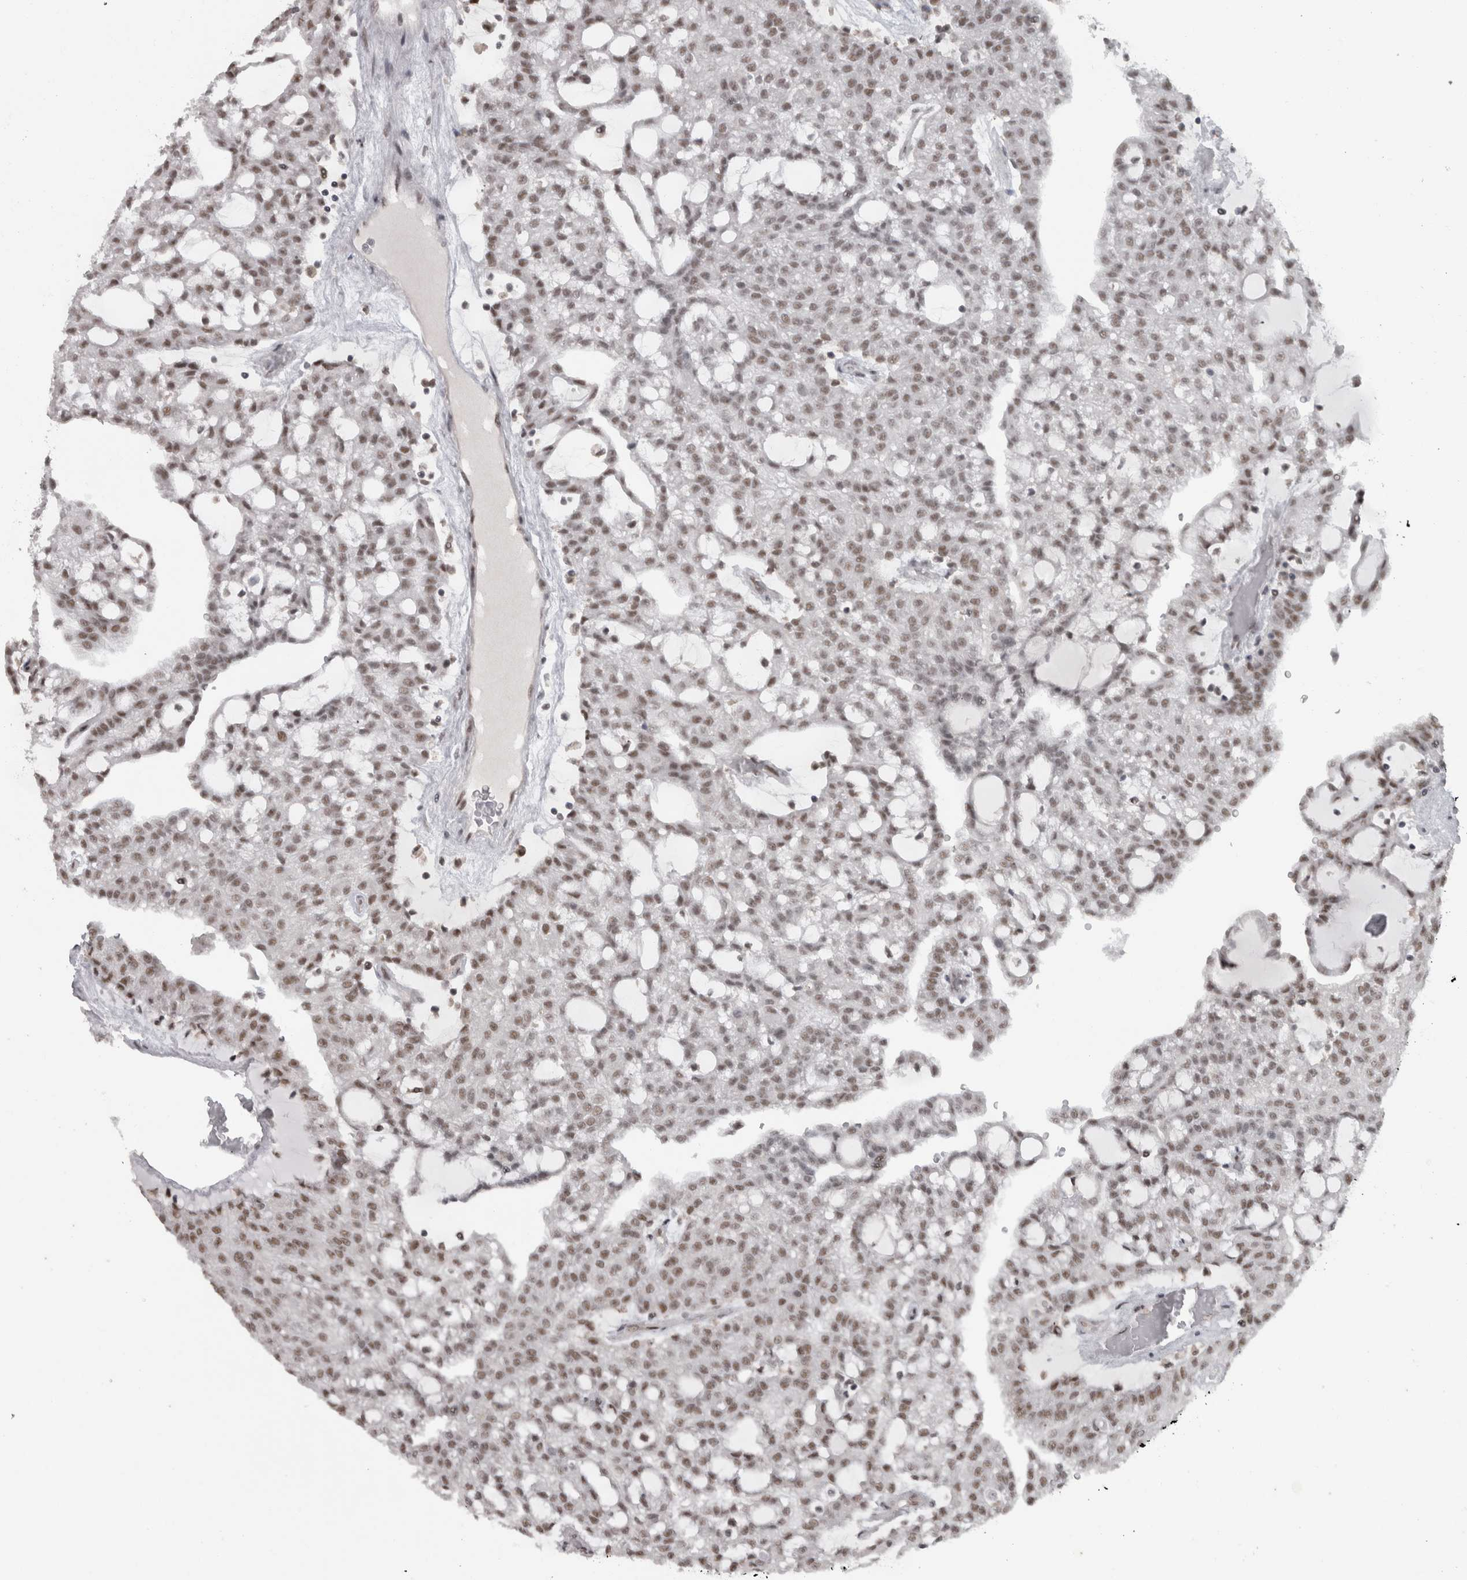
{"staining": {"intensity": "weak", "quantity": ">75%", "location": "nuclear"}, "tissue": "renal cancer", "cell_type": "Tumor cells", "image_type": "cancer", "snomed": [{"axis": "morphology", "description": "Adenocarcinoma, NOS"}, {"axis": "topography", "description": "Kidney"}], "caption": "Human adenocarcinoma (renal) stained for a protein (brown) demonstrates weak nuclear positive positivity in about >75% of tumor cells.", "gene": "MICU3", "patient": {"sex": "male", "age": 63}}